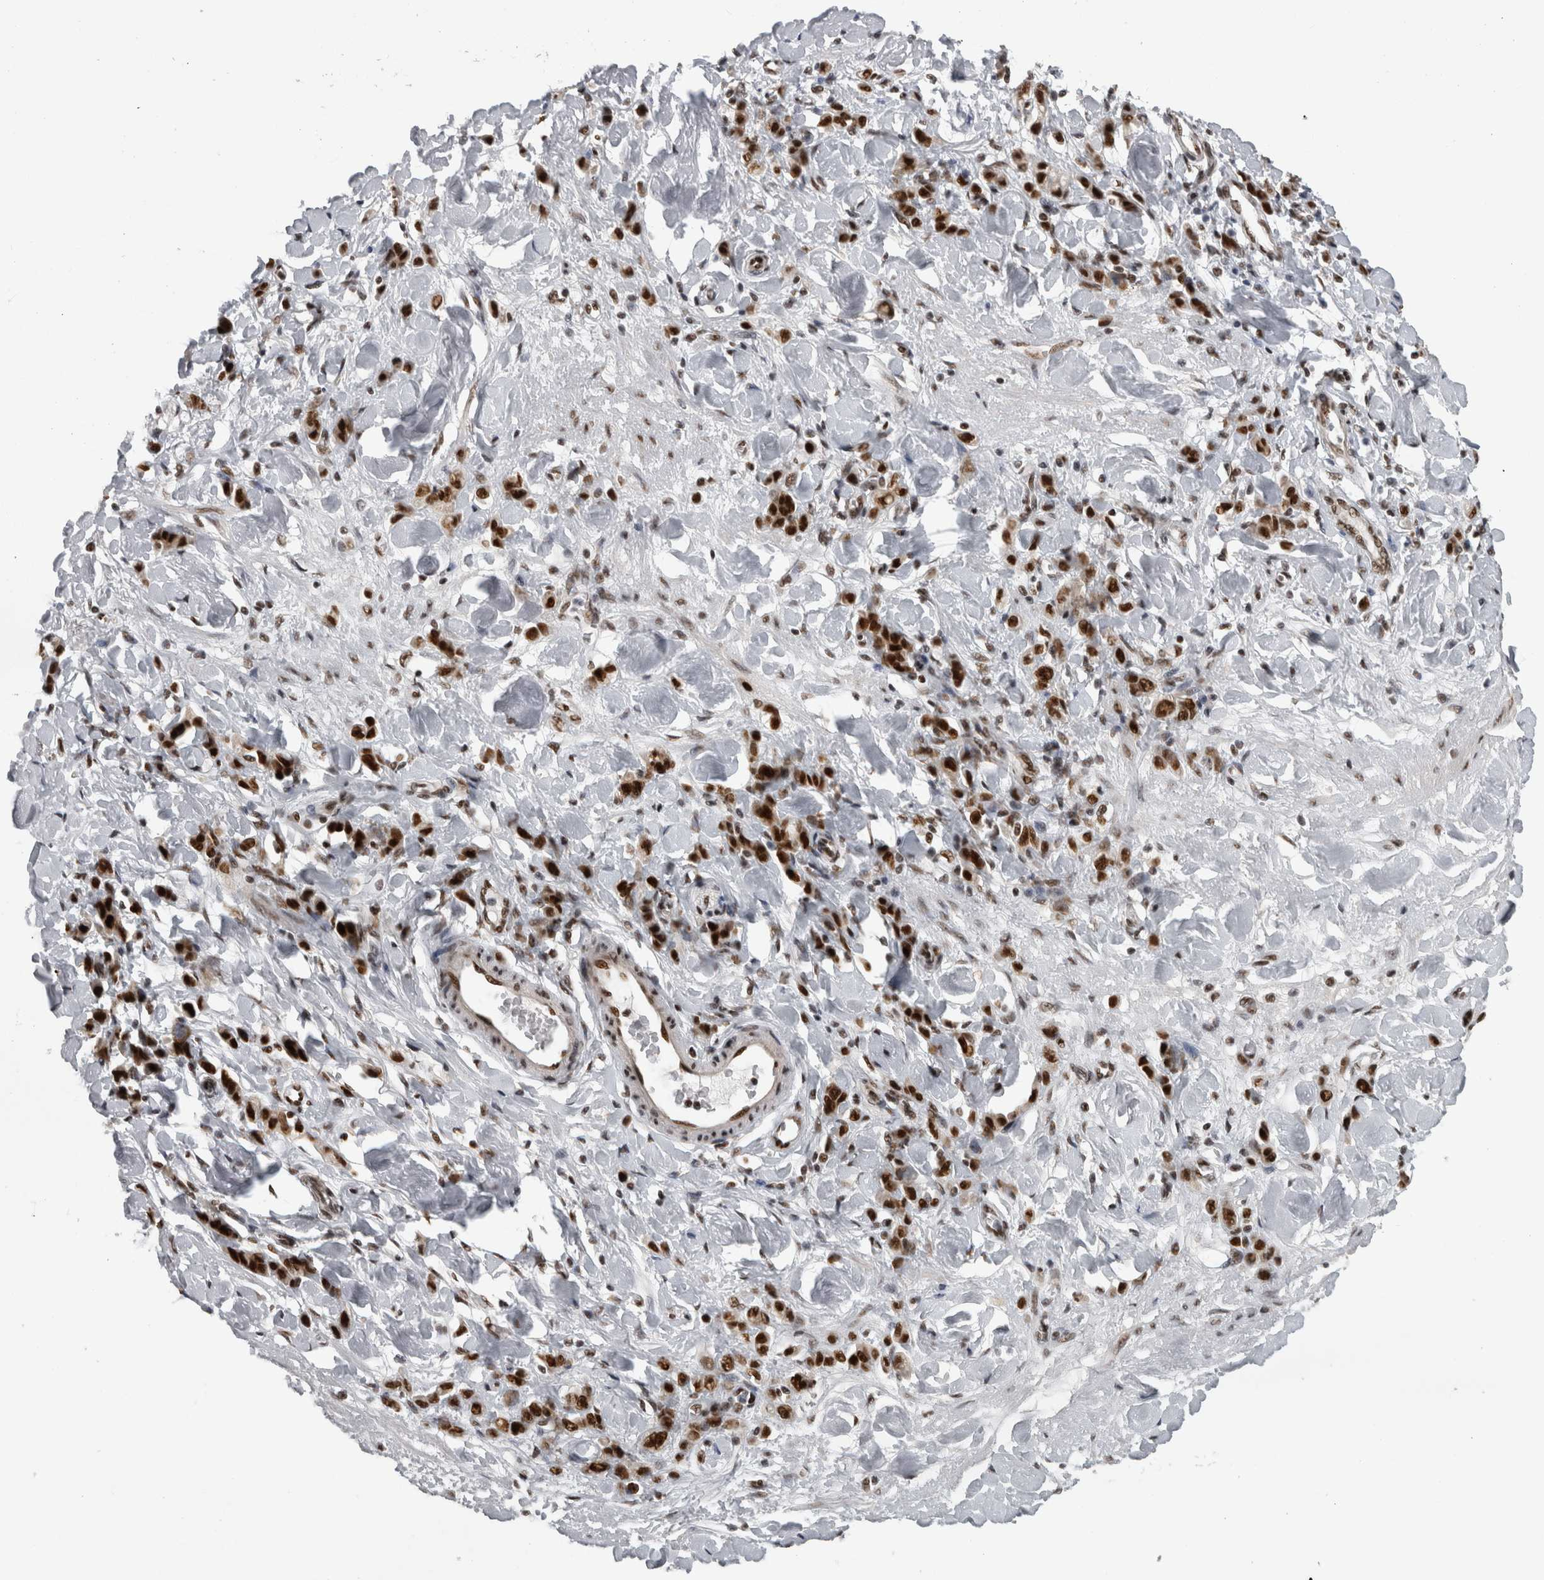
{"staining": {"intensity": "strong", "quantity": ">75%", "location": "nuclear"}, "tissue": "stomach cancer", "cell_type": "Tumor cells", "image_type": "cancer", "snomed": [{"axis": "morphology", "description": "Normal tissue, NOS"}, {"axis": "morphology", "description": "Adenocarcinoma, NOS"}, {"axis": "topography", "description": "Stomach"}], "caption": "Immunohistochemical staining of stomach adenocarcinoma demonstrates high levels of strong nuclear positivity in about >75% of tumor cells.", "gene": "ZSCAN2", "patient": {"sex": "male", "age": 82}}